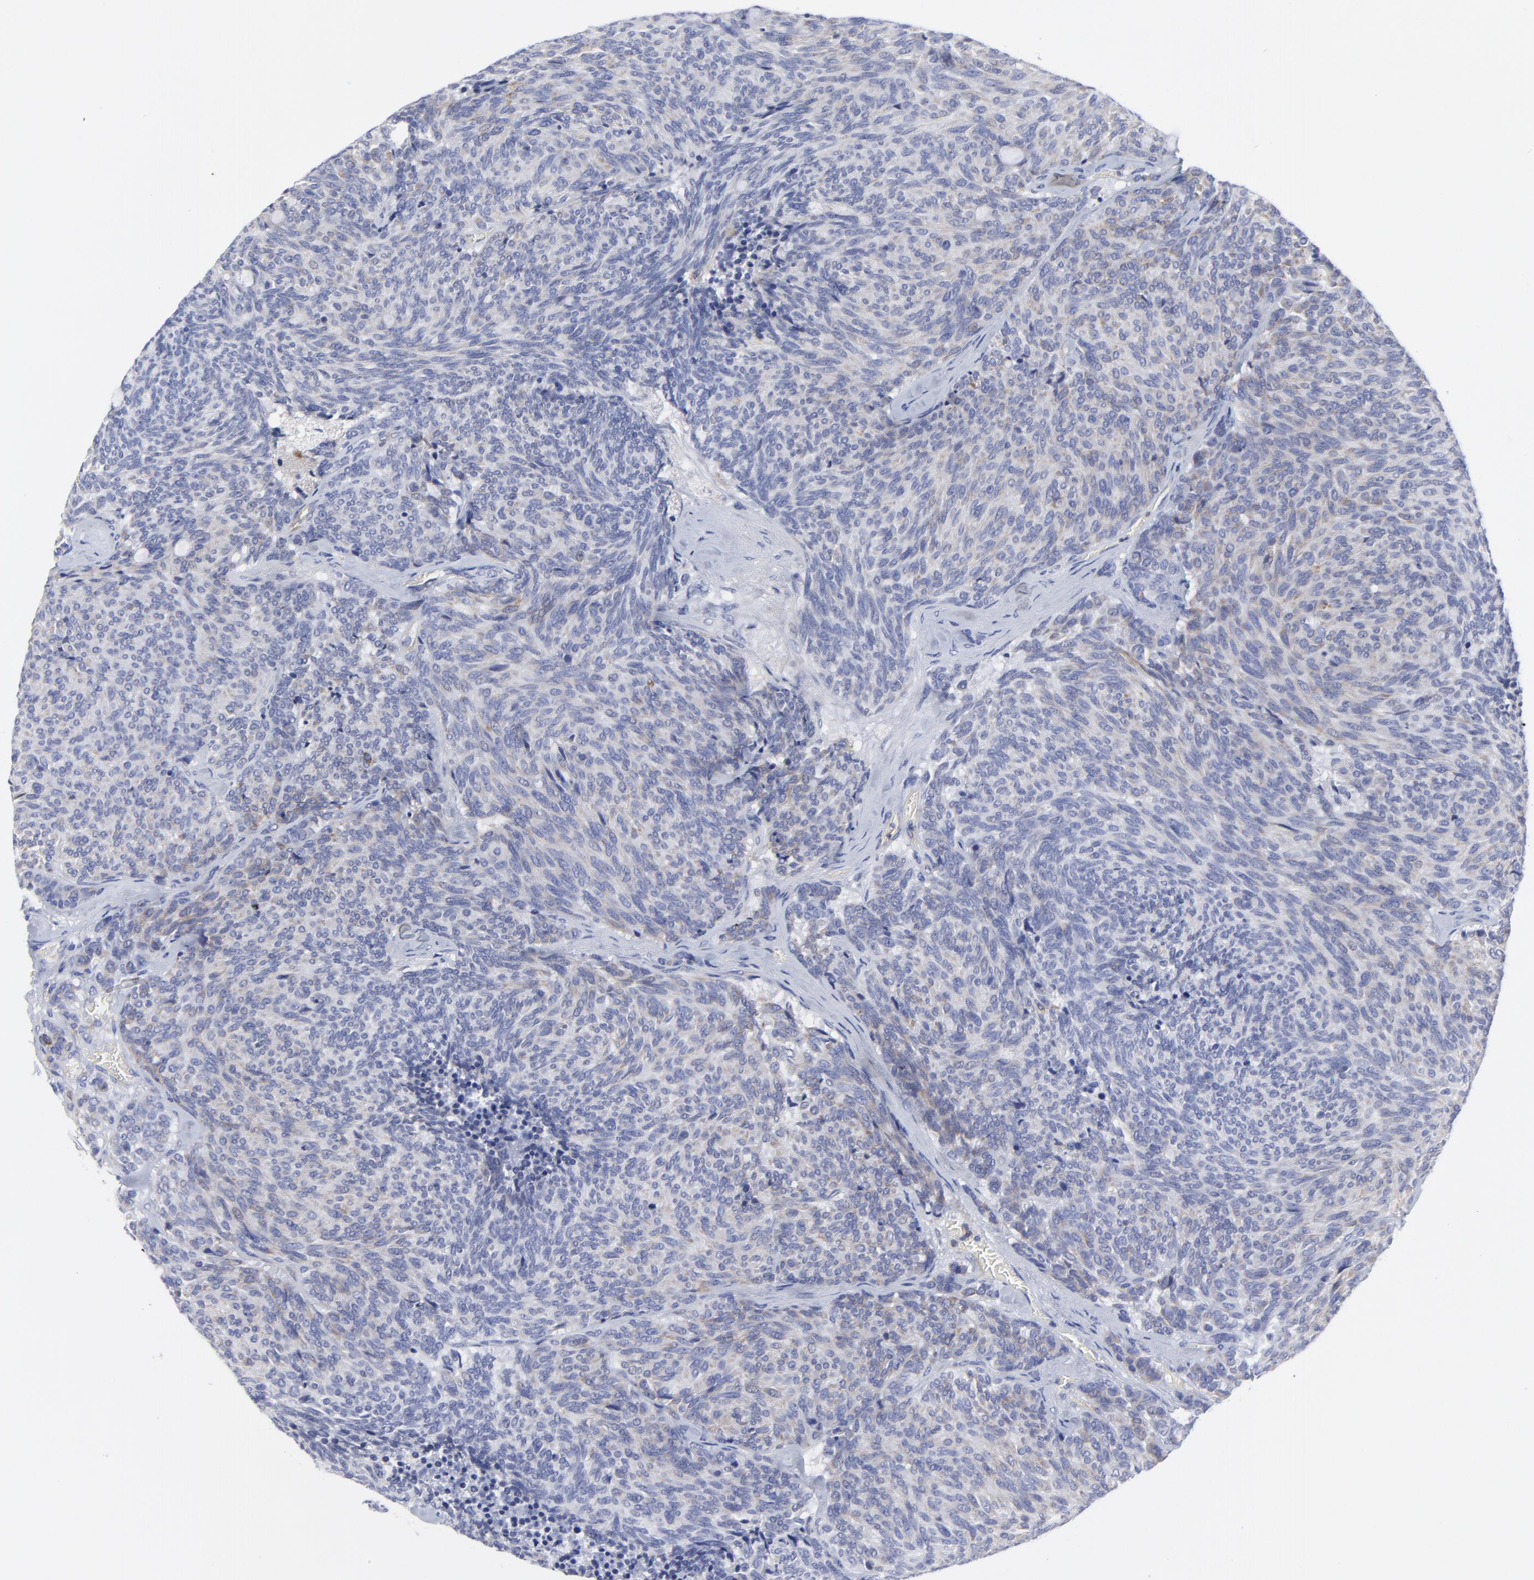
{"staining": {"intensity": "weak", "quantity": "<25%", "location": "cytoplasmic/membranous"}, "tissue": "carcinoid", "cell_type": "Tumor cells", "image_type": "cancer", "snomed": [{"axis": "morphology", "description": "Carcinoid, malignant, NOS"}, {"axis": "topography", "description": "Pancreas"}], "caption": "Histopathology image shows no protein positivity in tumor cells of malignant carcinoid tissue.", "gene": "MOSPD2", "patient": {"sex": "female", "age": 54}}